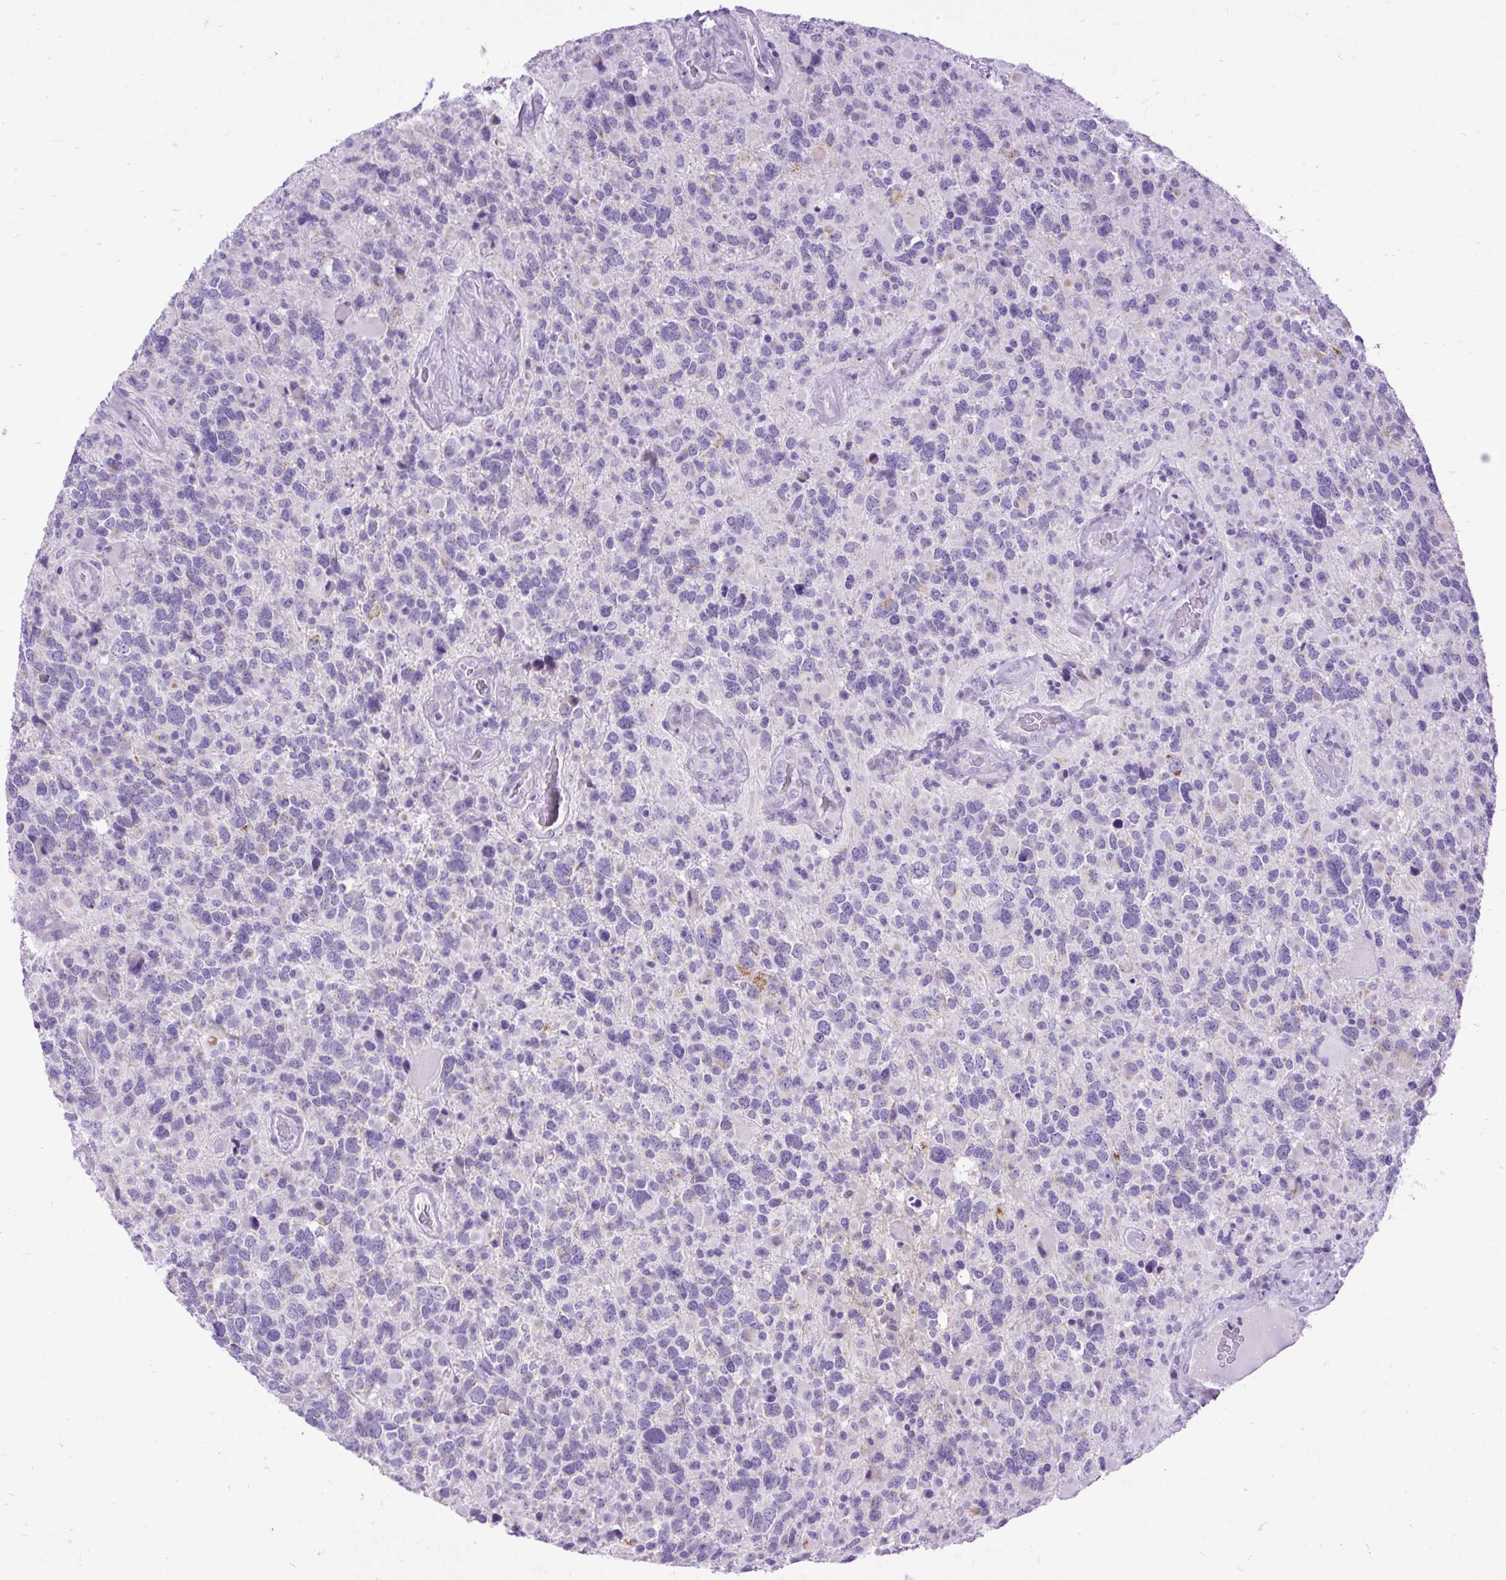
{"staining": {"intensity": "negative", "quantity": "none", "location": "none"}, "tissue": "glioma", "cell_type": "Tumor cells", "image_type": "cancer", "snomed": [{"axis": "morphology", "description": "Glioma, malignant, High grade"}, {"axis": "topography", "description": "Brain"}], "caption": "Immunohistochemistry (IHC) of human malignant glioma (high-grade) exhibits no positivity in tumor cells. (DAB (3,3'-diaminobenzidine) immunohistochemistry with hematoxylin counter stain).", "gene": "ZNF256", "patient": {"sex": "female", "age": 40}}